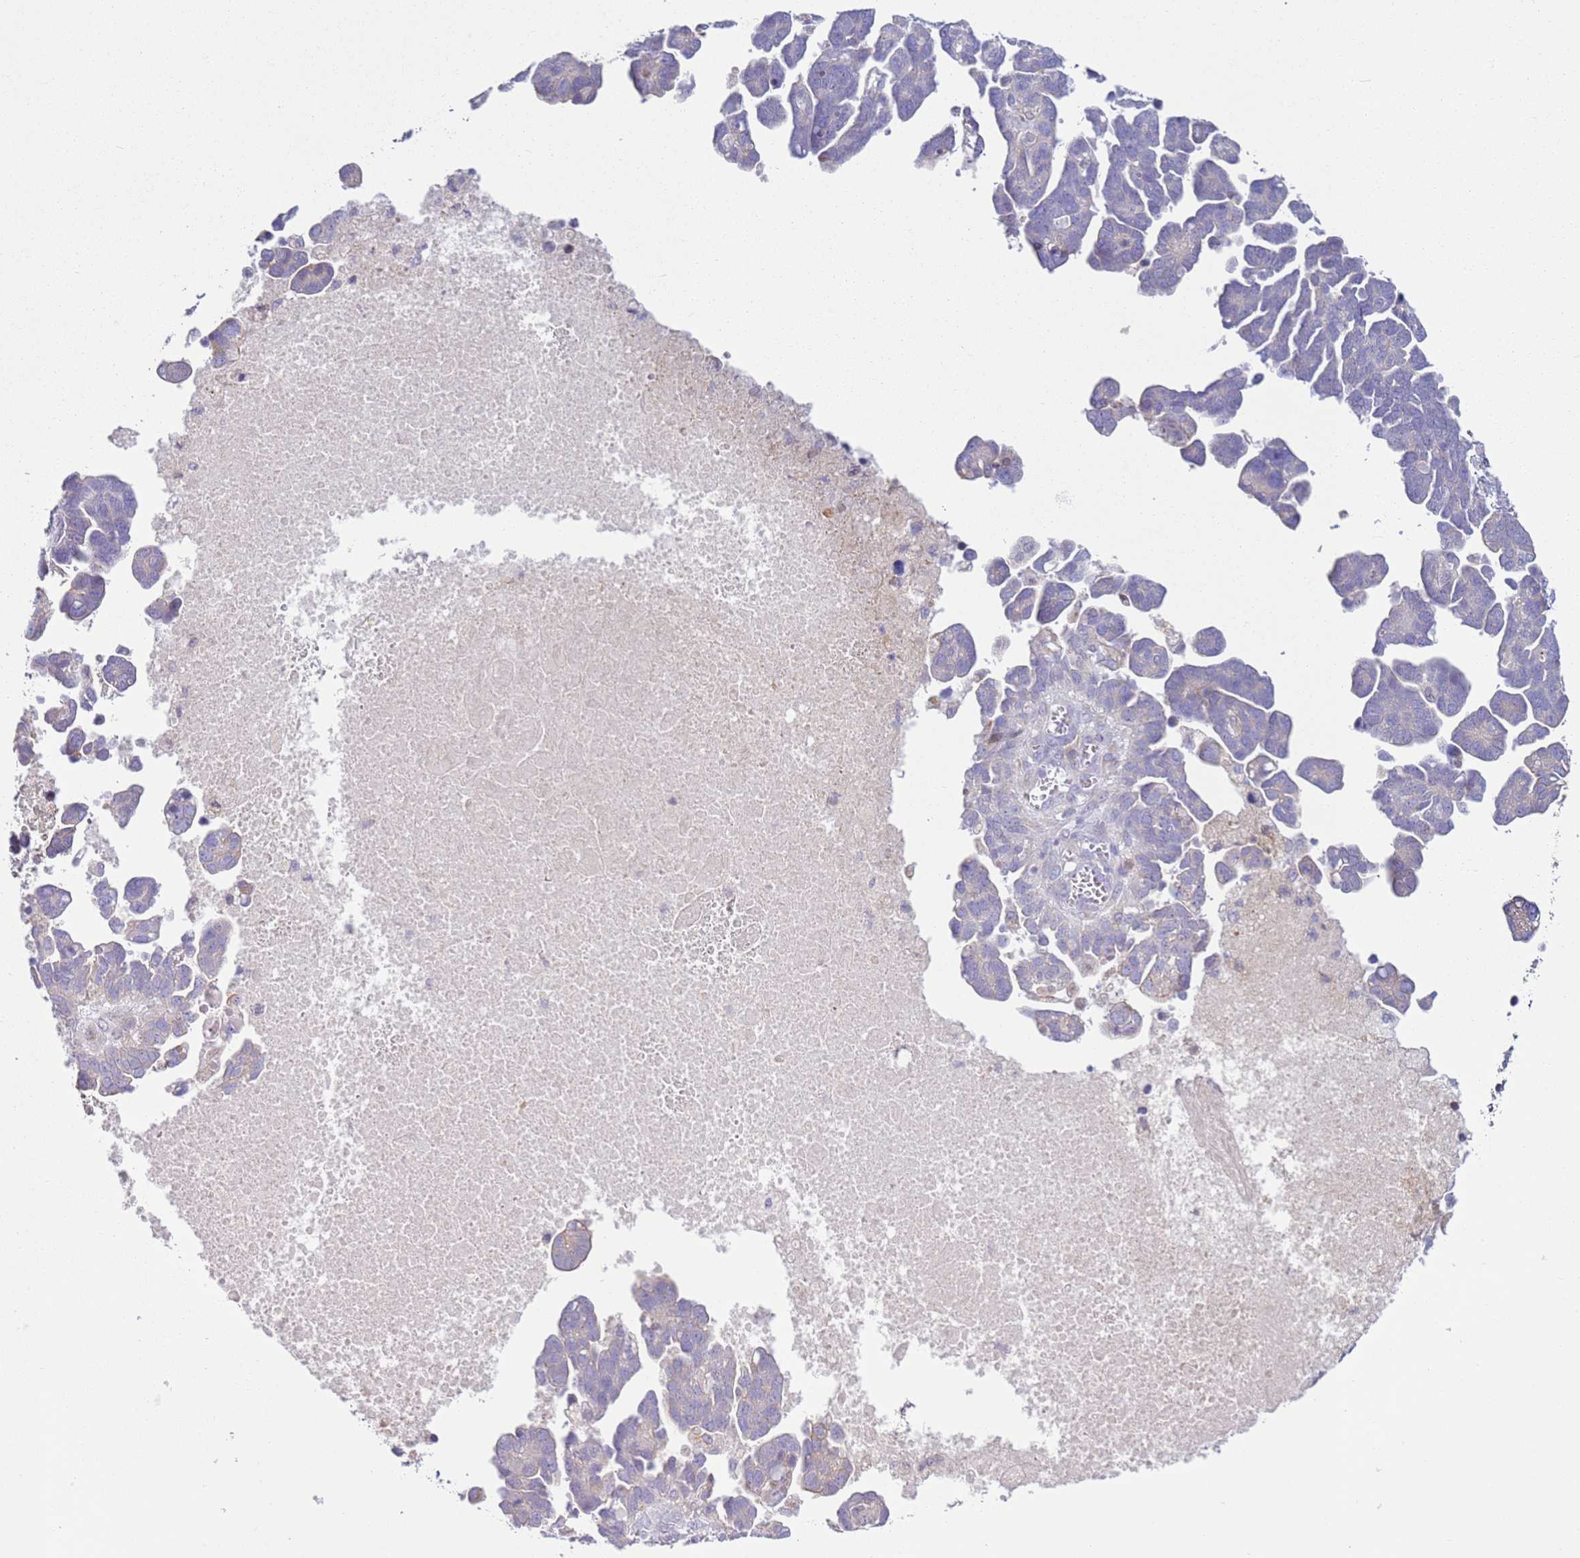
{"staining": {"intensity": "negative", "quantity": "none", "location": "none"}, "tissue": "ovarian cancer", "cell_type": "Tumor cells", "image_type": "cancer", "snomed": [{"axis": "morphology", "description": "Cystadenocarcinoma, serous, NOS"}, {"axis": "topography", "description": "Ovary"}], "caption": "Ovarian cancer was stained to show a protein in brown. There is no significant positivity in tumor cells.", "gene": "OAF", "patient": {"sex": "female", "age": 54}}